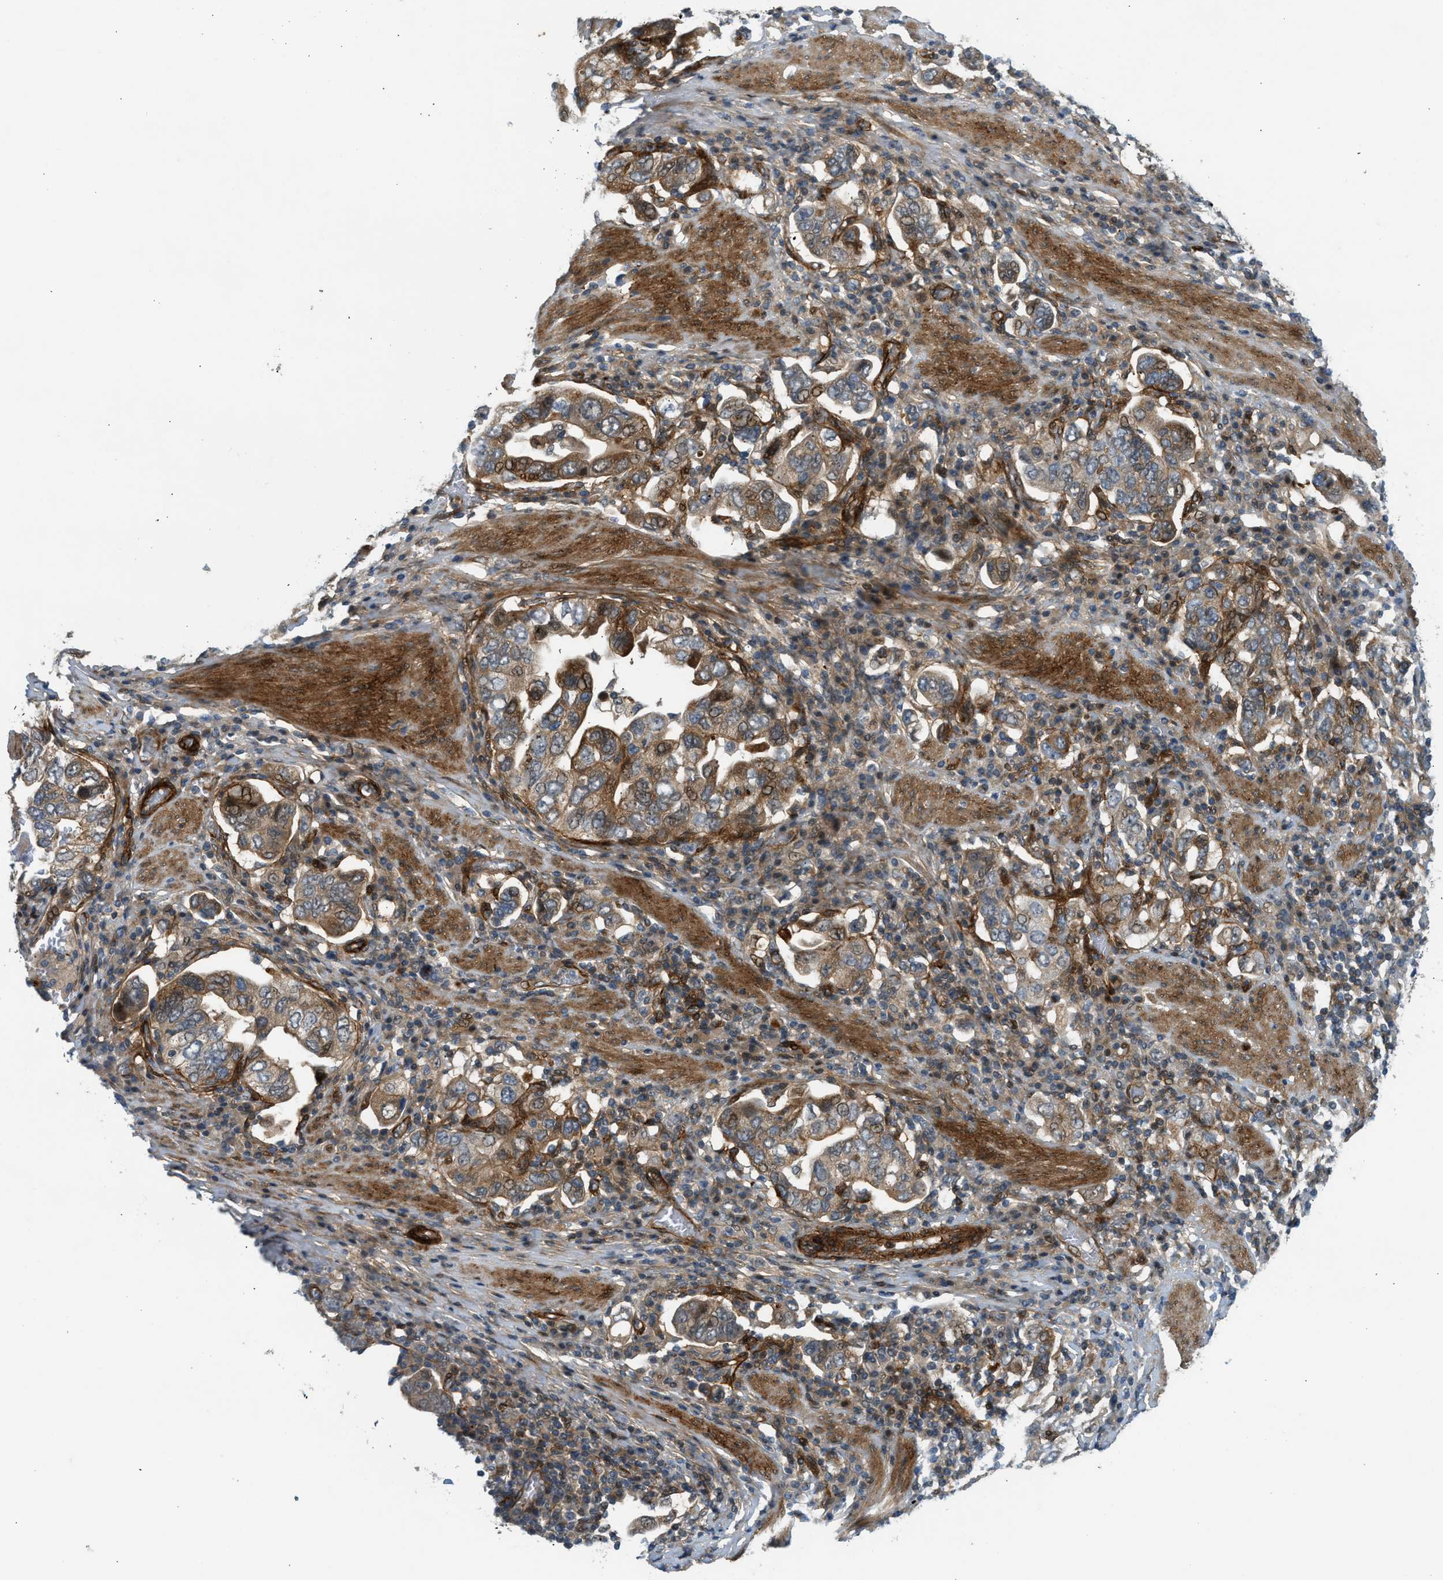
{"staining": {"intensity": "moderate", "quantity": ">75%", "location": "cytoplasmic/membranous"}, "tissue": "stomach cancer", "cell_type": "Tumor cells", "image_type": "cancer", "snomed": [{"axis": "morphology", "description": "Adenocarcinoma, NOS"}, {"axis": "topography", "description": "Stomach, upper"}], "caption": "Immunohistochemistry histopathology image of neoplastic tissue: human adenocarcinoma (stomach) stained using immunohistochemistry (IHC) shows medium levels of moderate protein expression localized specifically in the cytoplasmic/membranous of tumor cells, appearing as a cytoplasmic/membranous brown color.", "gene": "EDNRA", "patient": {"sex": "male", "age": 62}}